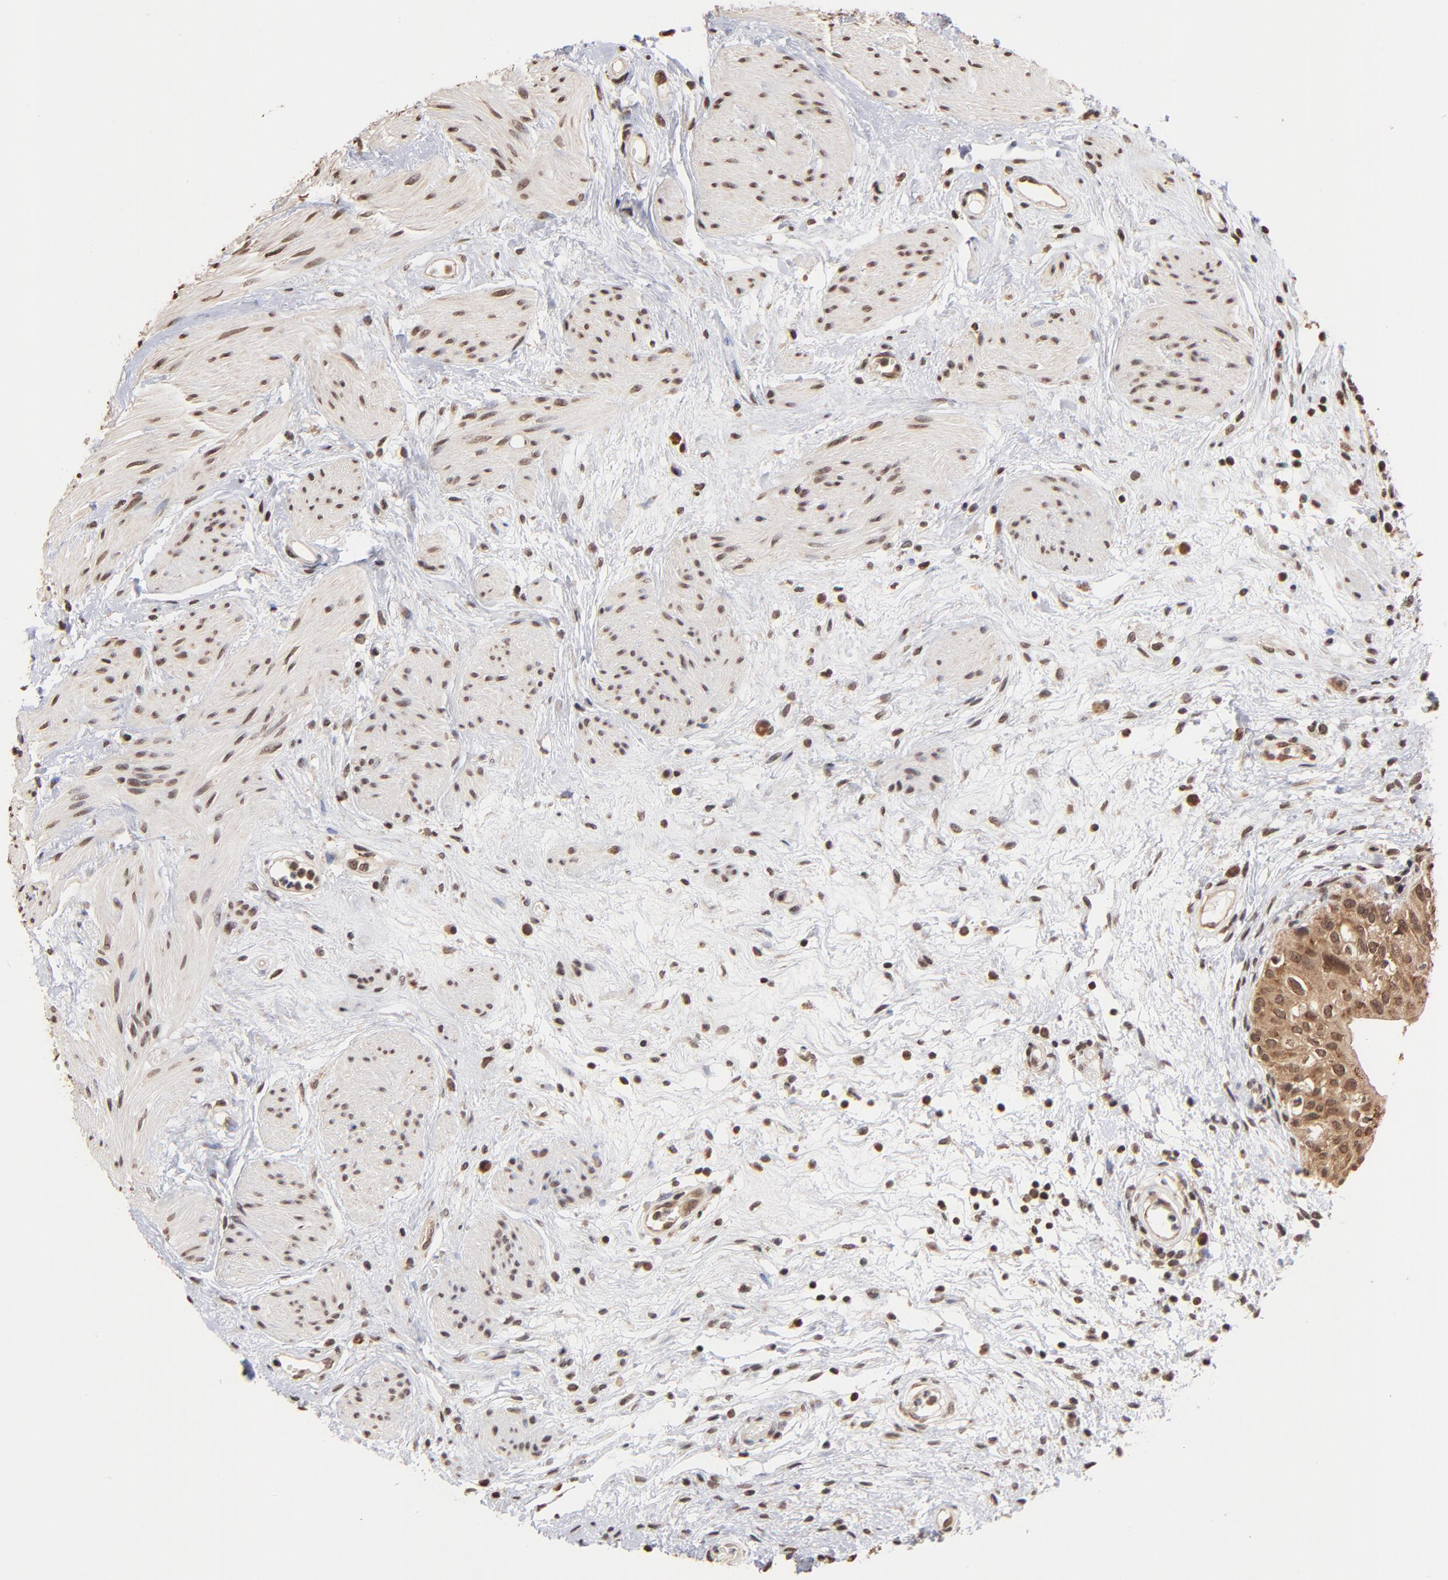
{"staining": {"intensity": "strong", "quantity": ">75%", "location": "cytoplasmic/membranous"}, "tissue": "urinary bladder", "cell_type": "Urothelial cells", "image_type": "normal", "snomed": [{"axis": "morphology", "description": "Normal tissue, NOS"}, {"axis": "topography", "description": "Urinary bladder"}], "caption": "This is a micrograph of IHC staining of unremarkable urinary bladder, which shows strong positivity in the cytoplasmic/membranous of urothelial cells.", "gene": "BRPF1", "patient": {"sex": "female", "age": 55}}